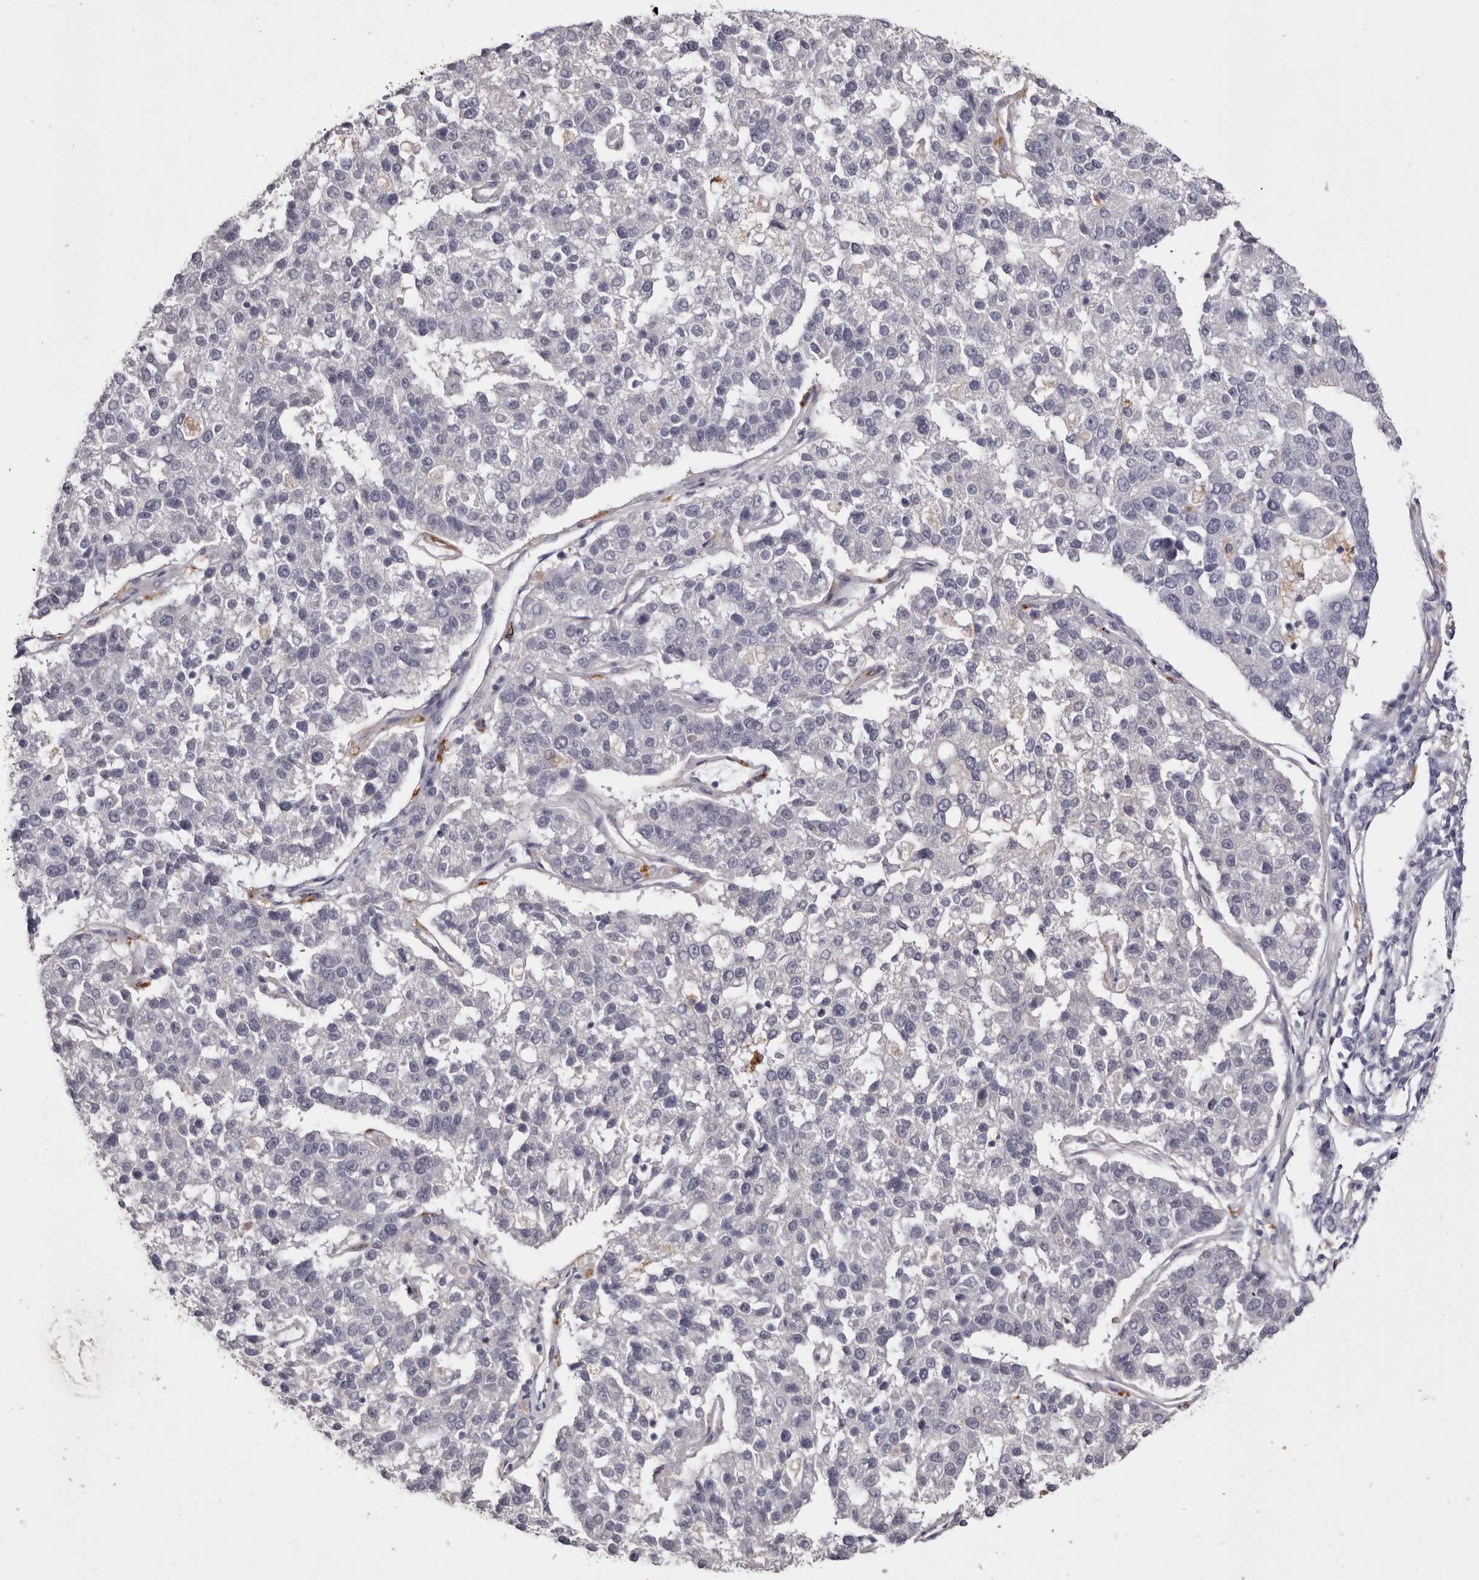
{"staining": {"intensity": "negative", "quantity": "none", "location": "none"}, "tissue": "pancreatic cancer", "cell_type": "Tumor cells", "image_type": "cancer", "snomed": [{"axis": "morphology", "description": "Adenocarcinoma, NOS"}, {"axis": "topography", "description": "Pancreas"}], "caption": "Human pancreatic cancer (adenocarcinoma) stained for a protein using immunohistochemistry (IHC) exhibits no expression in tumor cells.", "gene": "KLHL38", "patient": {"sex": "female", "age": 61}}